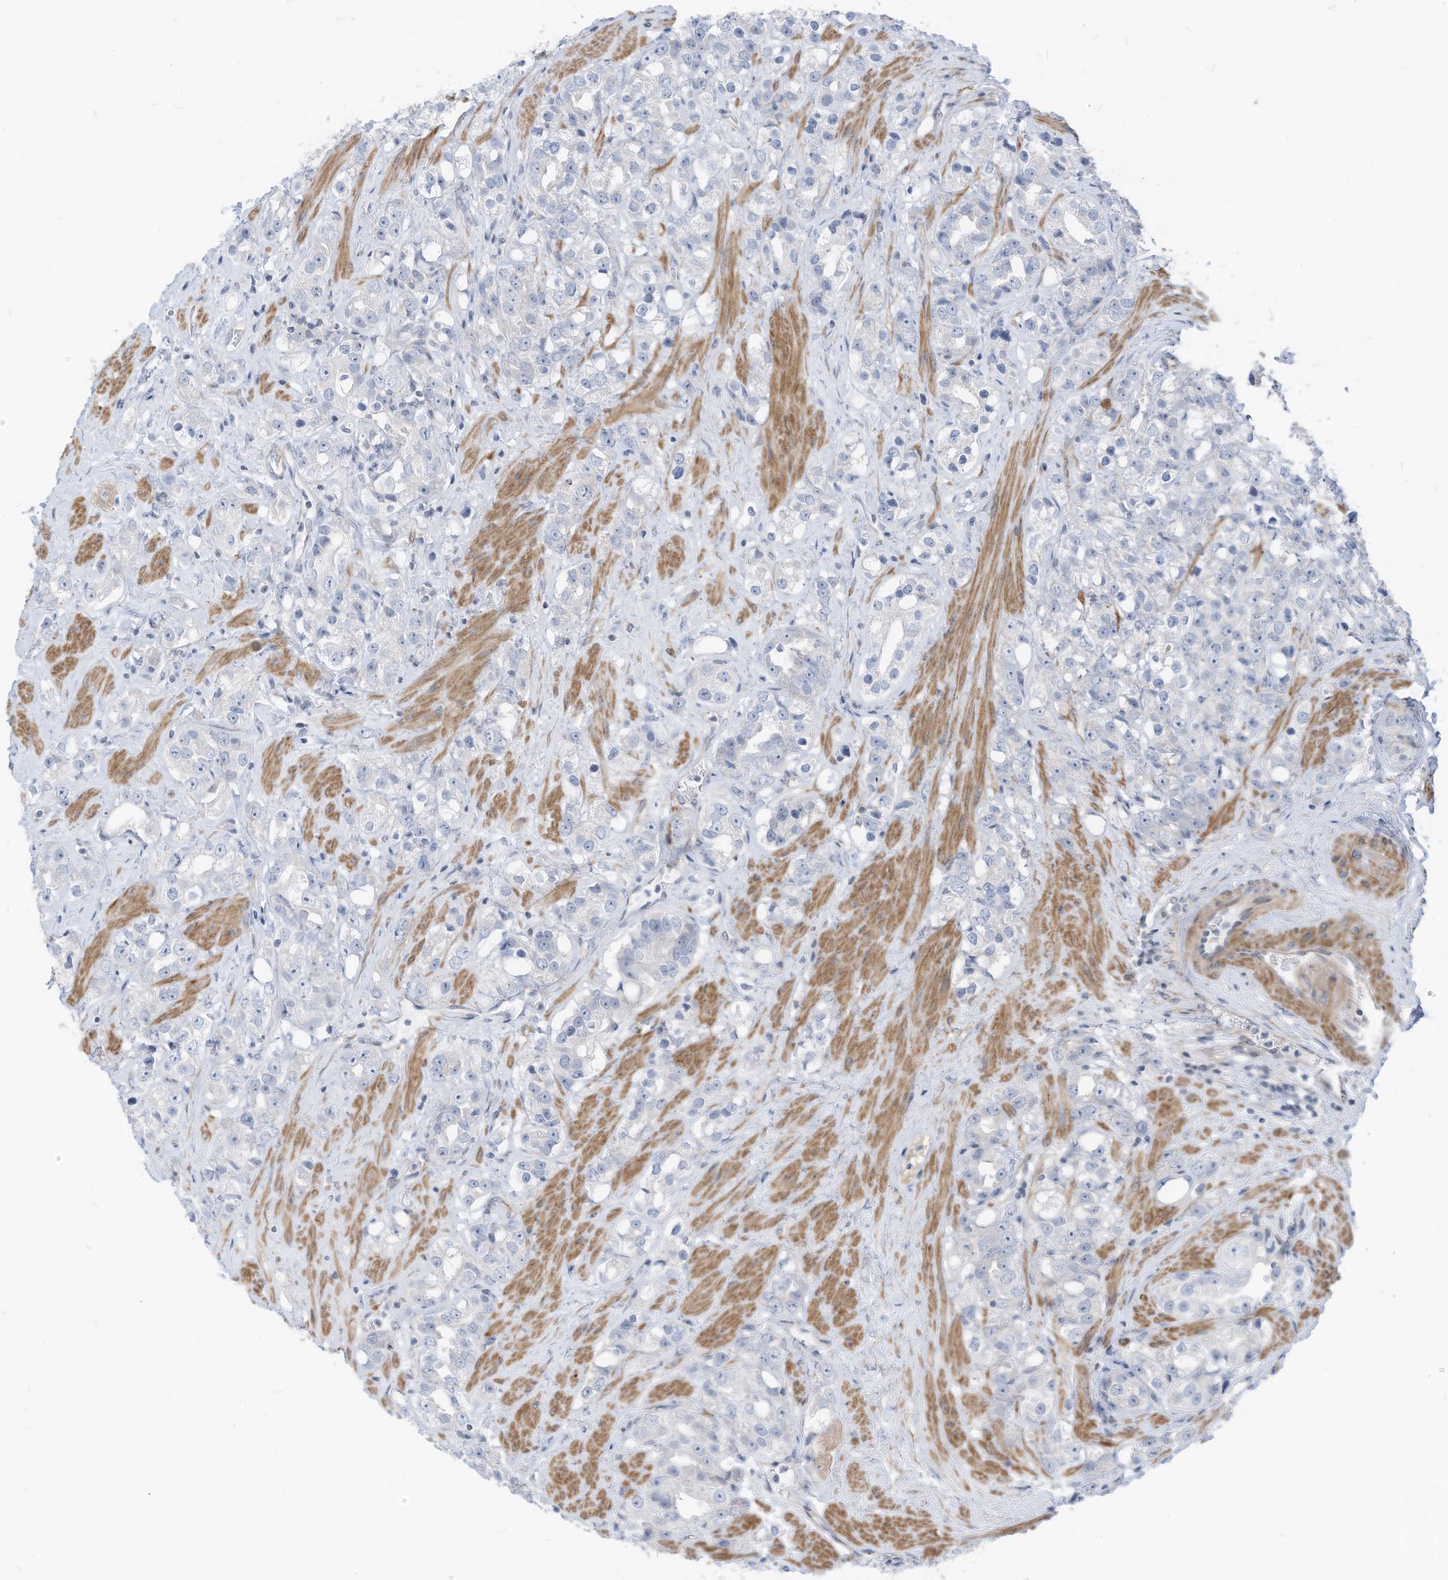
{"staining": {"intensity": "negative", "quantity": "none", "location": "none"}, "tissue": "prostate cancer", "cell_type": "Tumor cells", "image_type": "cancer", "snomed": [{"axis": "morphology", "description": "Adenocarcinoma, NOS"}, {"axis": "topography", "description": "Prostate"}], "caption": "The image reveals no significant expression in tumor cells of prostate cancer (adenocarcinoma).", "gene": "GPATCH3", "patient": {"sex": "male", "age": 79}}